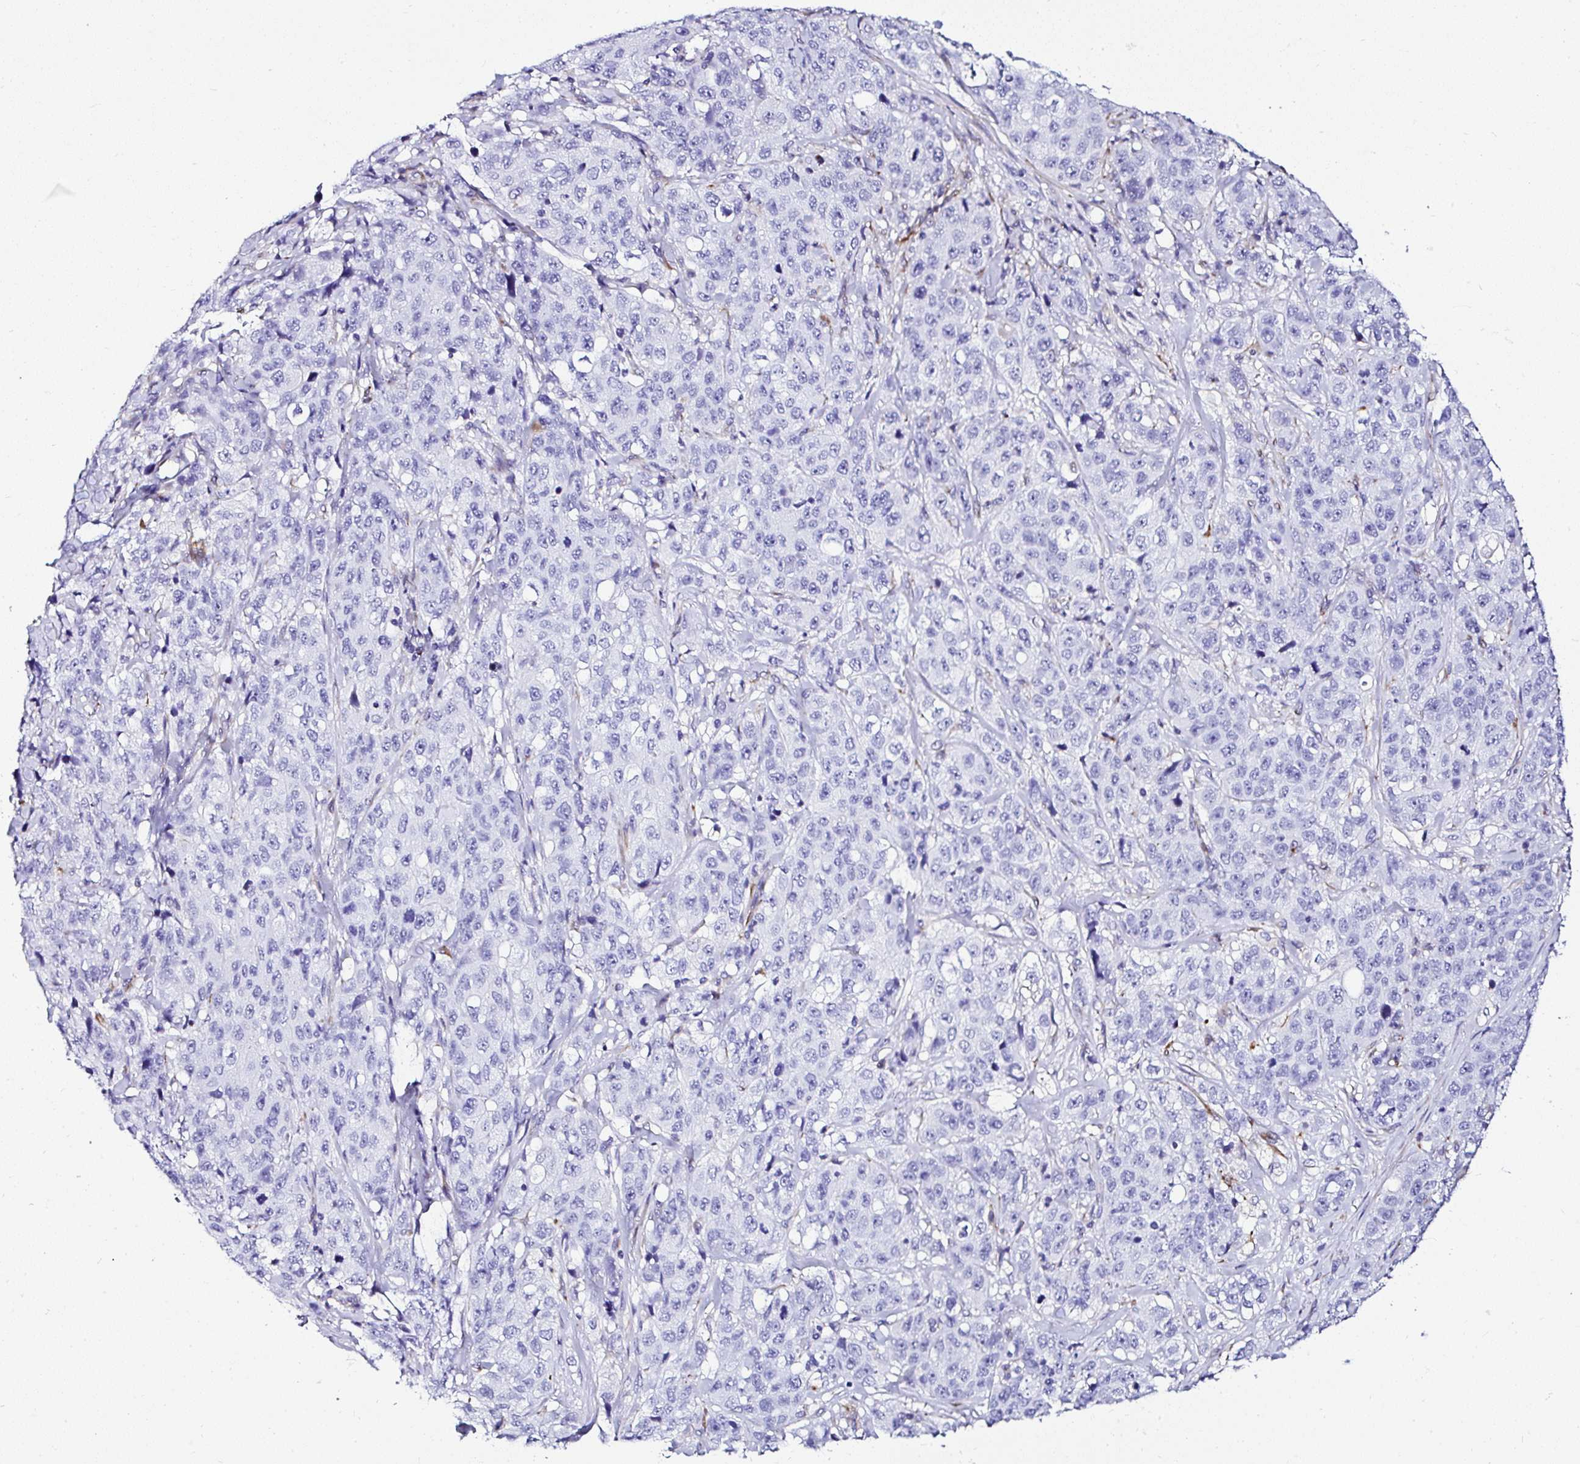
{"staining": {"intensity": "negative", "quantity": "none", "location": "none"}, "tissue": "stomach cancer", "cell_type": "Tumor cells", "image_type": "cancer", "snomed": [{"axis": "morphology", "description": "Adenocarcinoma, NOS"}, {"axis": "topography", "description": "Stomach"}], "caption": "A photomicrograph of adenocarcinoma (stomach) stained for a protein shows no brown staining in tumor cells.", "gene": "DEPDC5", "patient": {"sex": "male", "age": 48}}